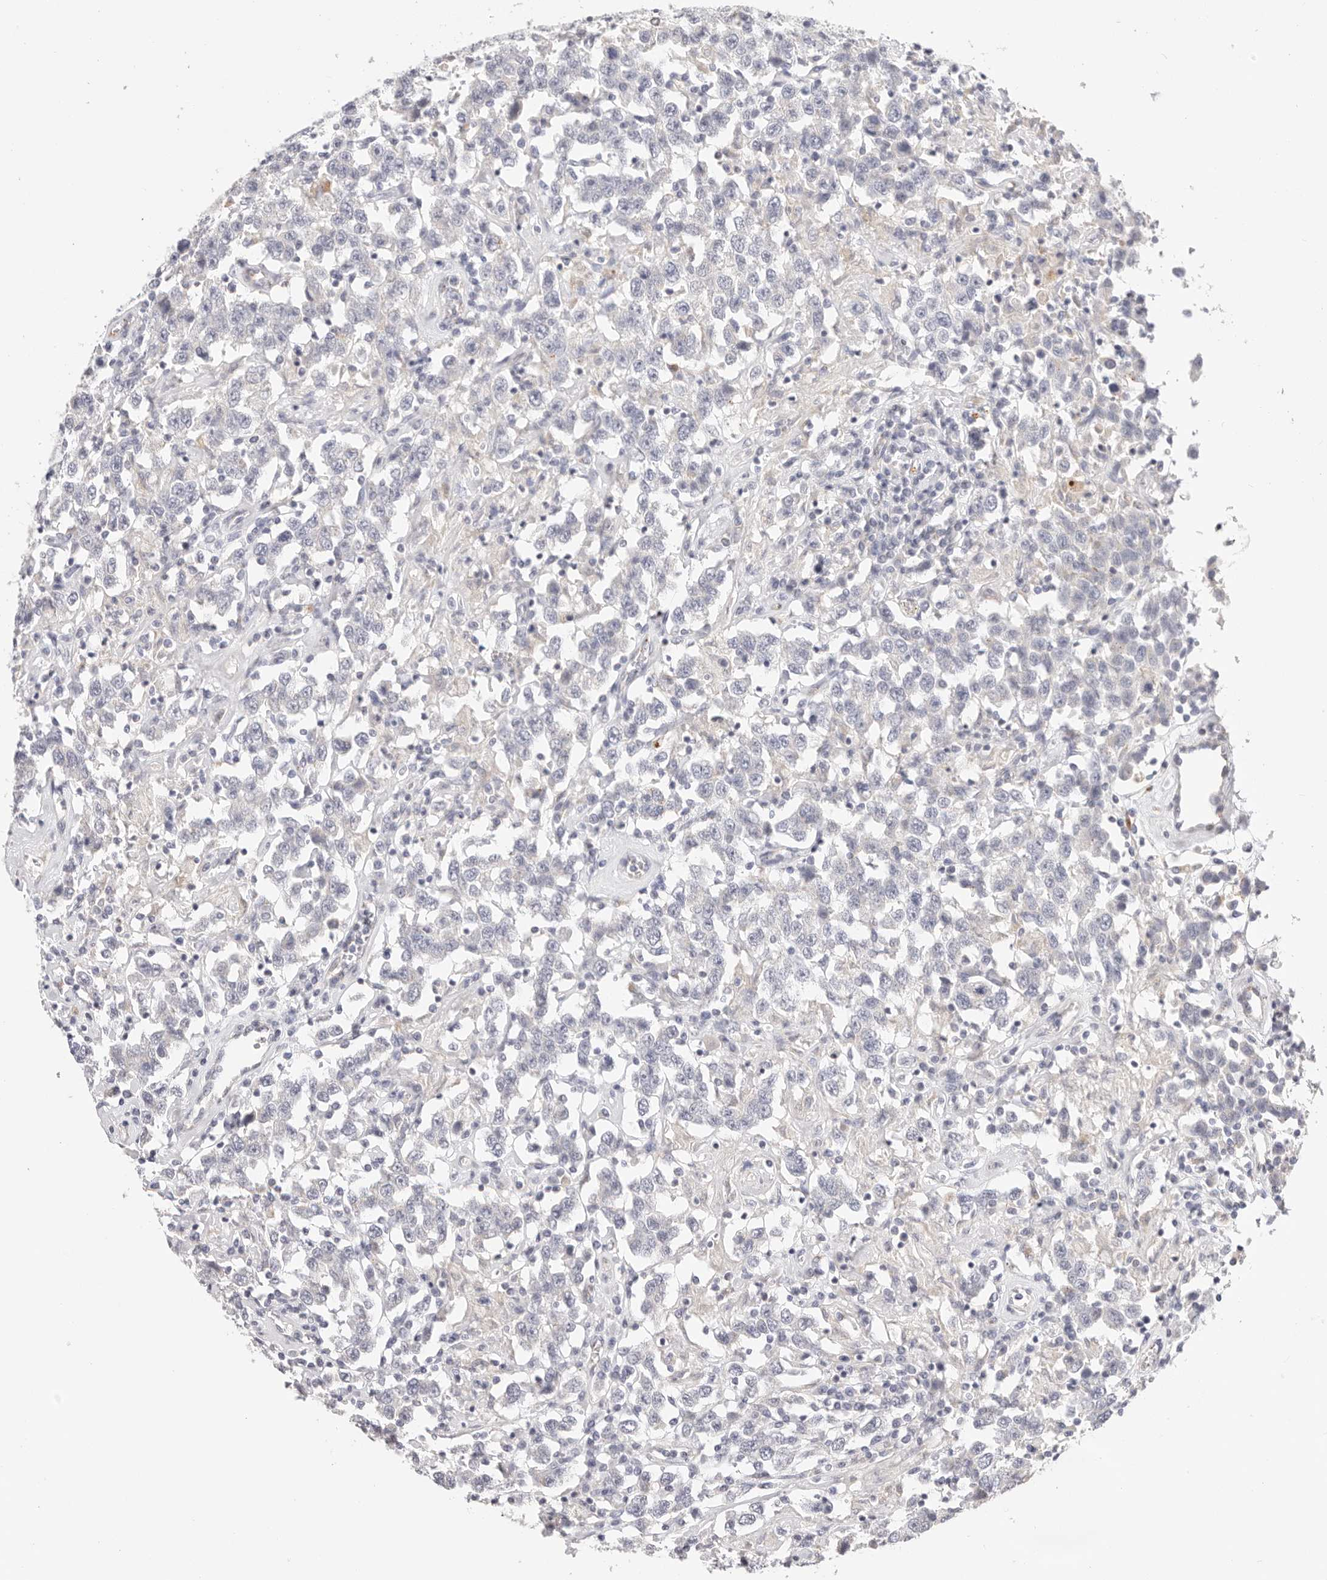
{"staining": {"intensity": "weak", "quantity": "<25%", "location": "cytoplasmic/membranous"}, "tissue": "testis cancer", "cell_type": "Tumor cells", "image_type": "cancer", "snomed": [{"axis": "morphology", "description": "Seminoma, NOS"}, {"axis": "topography", "description": "Testis"}], "caption": "This is an immunohistochemistry photomicrograph of testis cancer. There is no expression in tumor cells.", "gene": "STKLD1", "patient": {"sex": "male", "age": 41}}